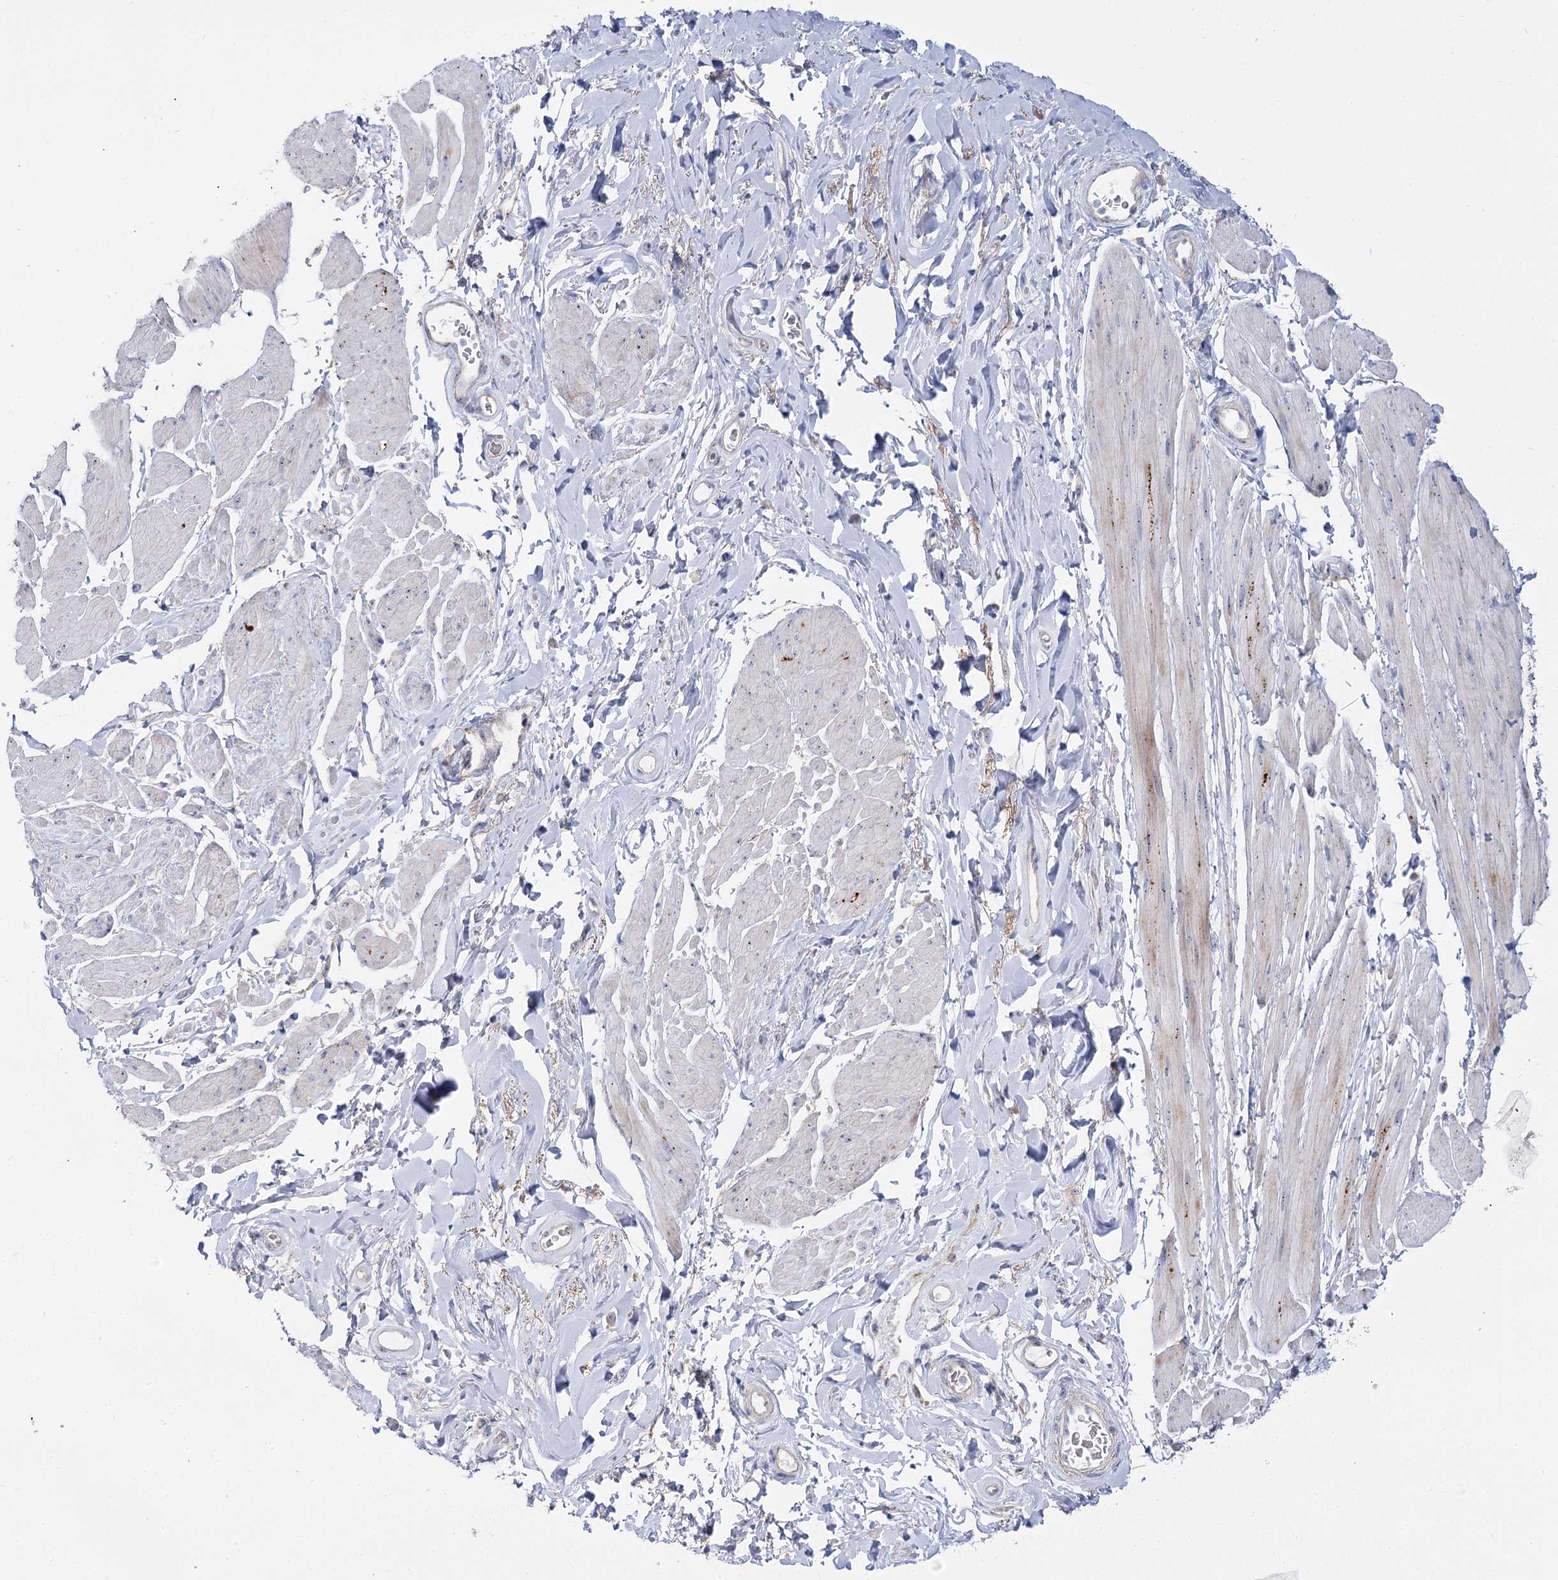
{"staining": {"intensity": "moderate", "quantity": "<25%", "location": "cytoplasmic/membranous"}, "tissue": "smooth muscle", "cell_type": "Smooth muscle cells", "image_type": "normal", "snomed": [{"axis": "morphology", "description": "Normal tissue, NOS"}, {"axis": "topography", "description": "Smooth muscle"}, {"axis": "topography", "description": "Peripheral nerve tissue"}], "caption": "High-magnification brightfield microscopy of normal smooth muscle stained with DAB (3,3'-diaminobenzidine) (brown) and counterstained with hematoxylin (blue). smooth muscle cells exhibit moderate cytoplasmic/membranous expression is appreciated in about<25% of cells.", "gene": "SUOX", "patient": {"sex": "male", "age": 69}}